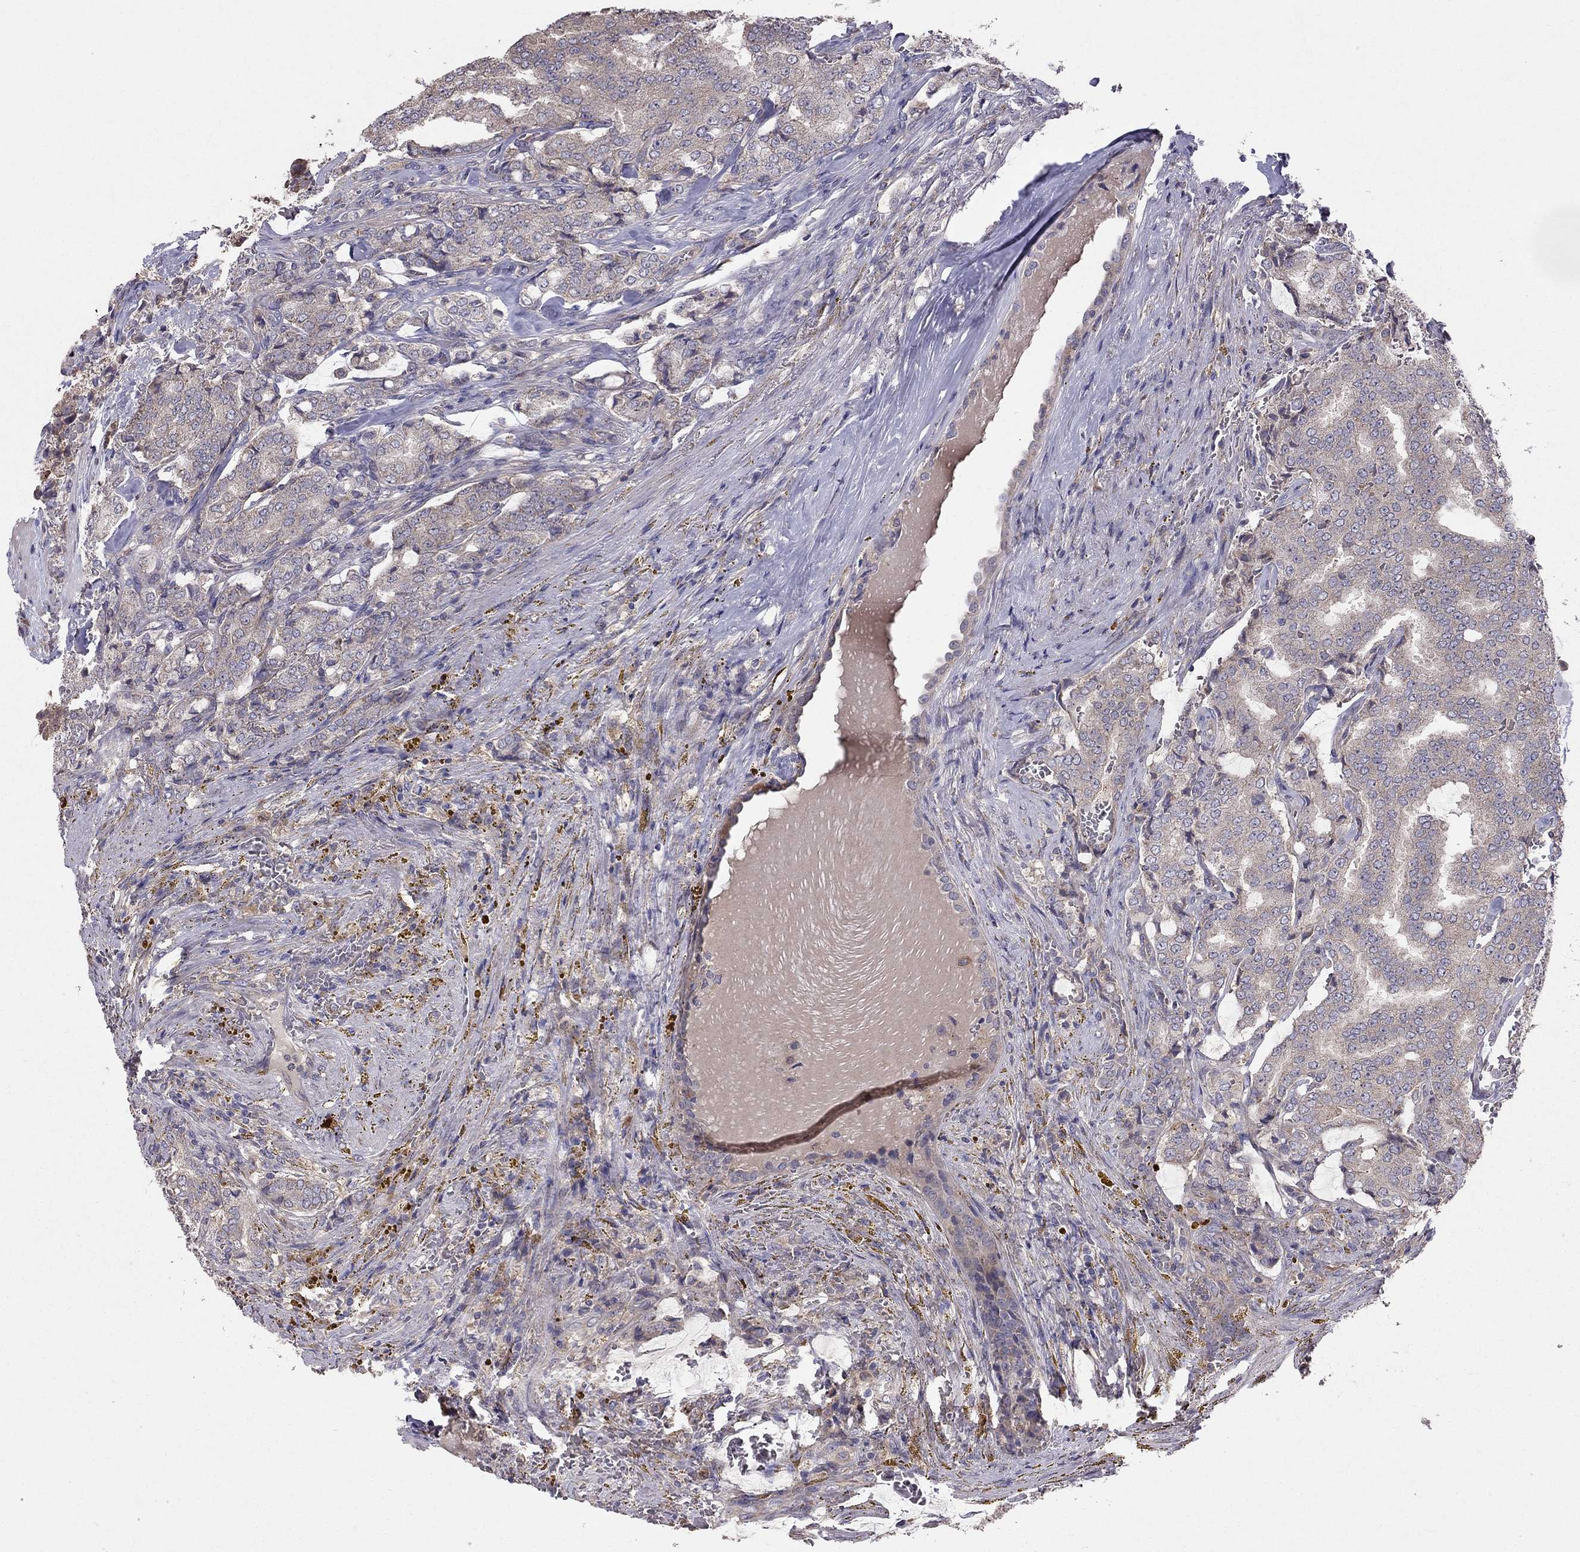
{"staining": {"intensity": "negative", "quantity": "none", "location": "none"}, "tissue": "prostate cancer", "cell_type": "Tumor cells", "image_type": "cancer", "snomed": [{"axis": "morphology", "description": "Adenocarcinoma, NOS"}, {"axis": "topography", "description": "Prostate"}], "caption": "Prostate adenocarcinoma was stained to show a protein in brown. There is no significant staining in tumor cells. The staining was performed using DAB (3,3'-diaminobenzidine) to visualize the protein expression in brown, while the nuclei were stained in blue with hematoxylin (Magnification: 20x).", "gene": "PIK3CG", "patient": {"sex": "male", "age": 65}}